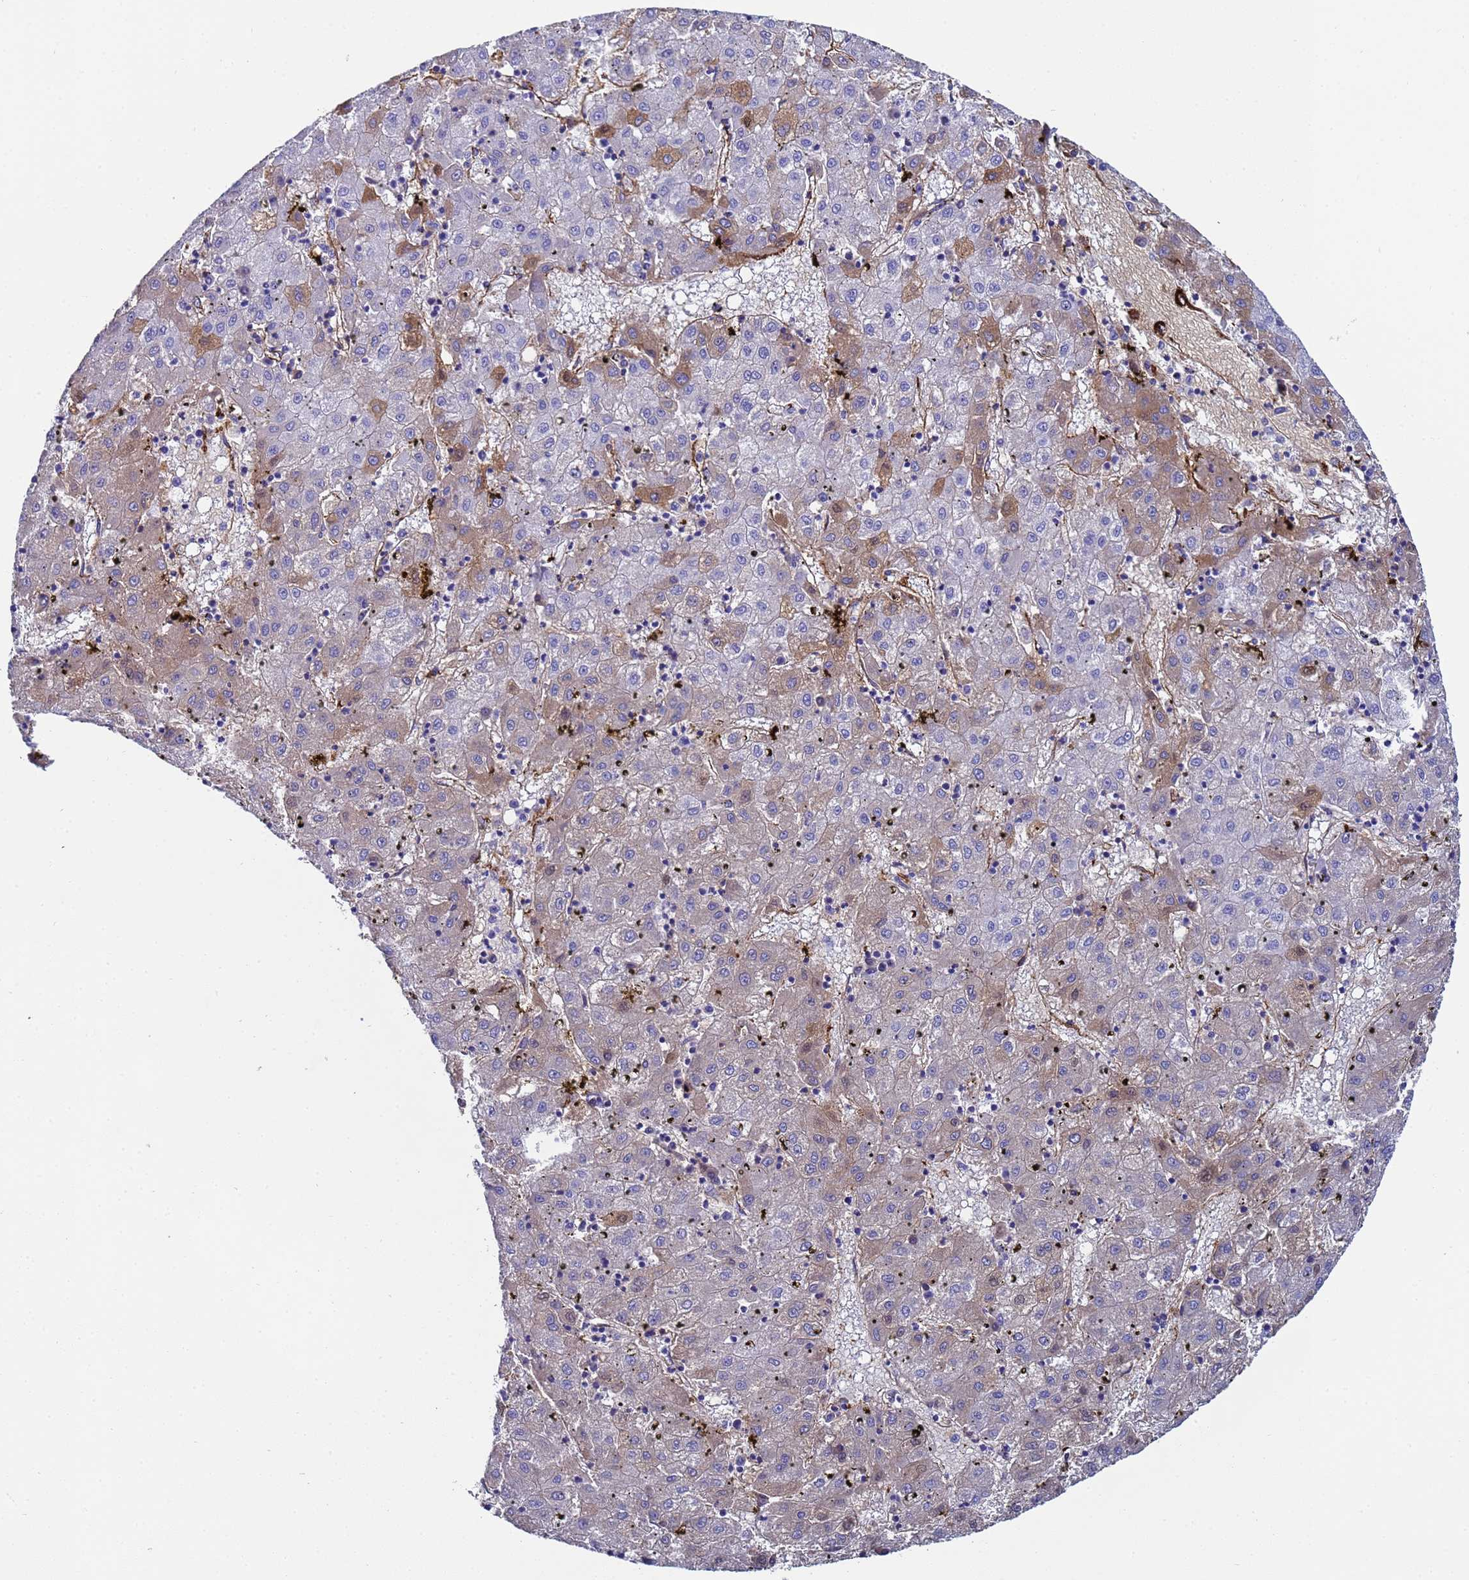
{"staining": {"intensity": "moderate", "quantity": "<25%", "location": "cytoplasmic/membranous"}, "tissue": "liver cancer", "cell_type": "Tumor cells", "image_type": "cancer", "snomed": [{"axis": "morphology", "description": "Carcinoma, Hepatocellular, NOS"}, {"axis": "topography", "description": "Liver"}], "caption": "Protein positivity by IHC demonstrates moderate cytoplasmic/membranous positivity in approximately <25% of tumor cells in liver cancer (hepatocellular carcinoma).", "gene": "ADIPOQ", "patient": {"sex": "male", "age": 72}}